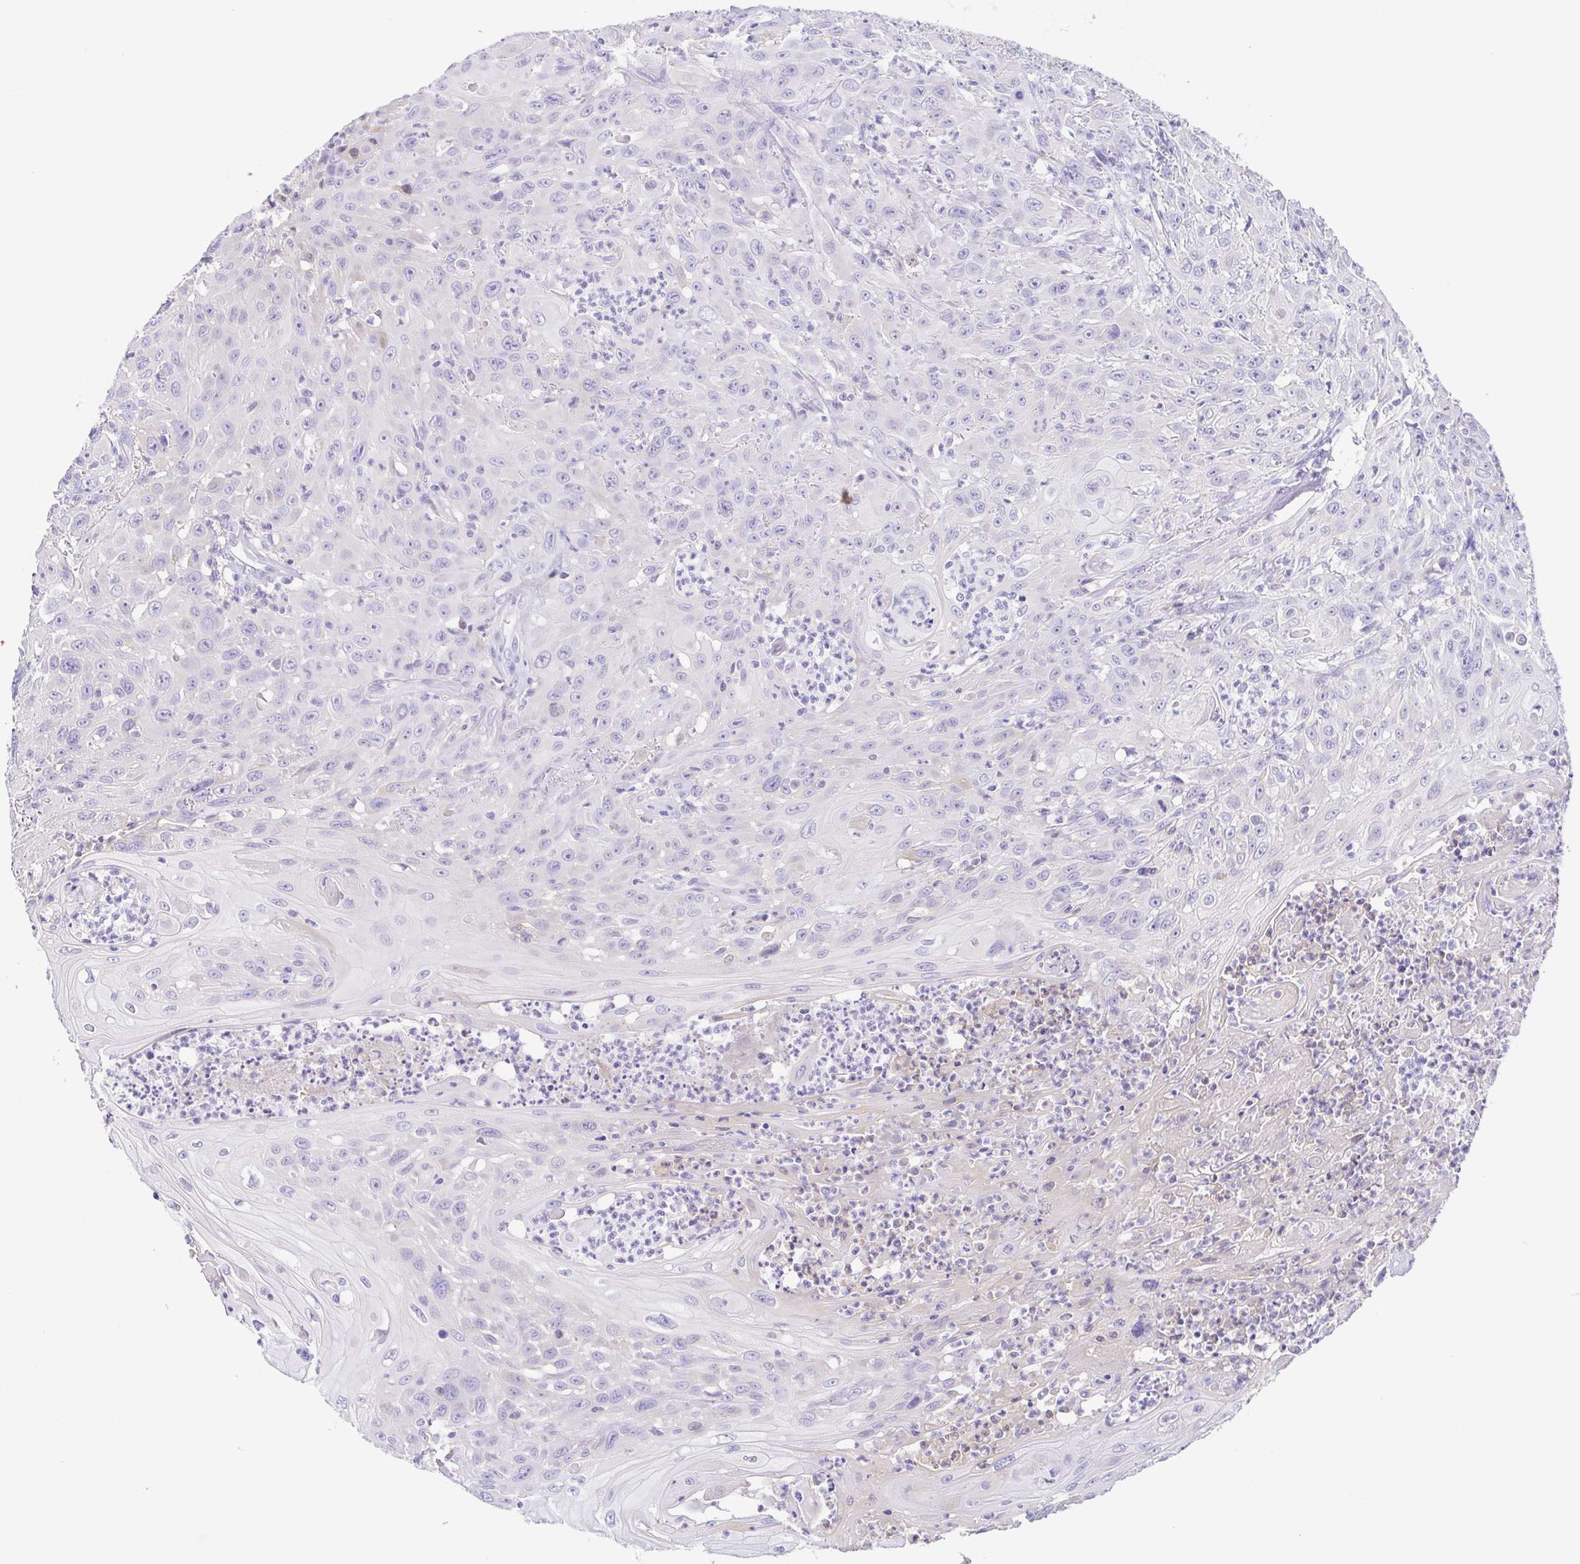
{"staining": {"intensity": "negative", "quantity": "none", "location": "none"}, "tissue": "head and neck cancer", "cell_type": "Tumor cells", "image_type": "cancer", "snomed": [{"axis": "morphology", "description": "Squamous cell carcinoma, NOS"}, {"axis": "topography", "description": "Skin"}, {"axis": "topography", "description": "Head-Neck"}], "caption": "A histopathology image of head and neck cancer stained for a protein demonstrates no brown staining in tumor cells. (Immunohistochemistry (ihc), brightfield microscopy, high magnification).", "gene": "A1BG", "patient": {"sex": "male", "age": 80}}